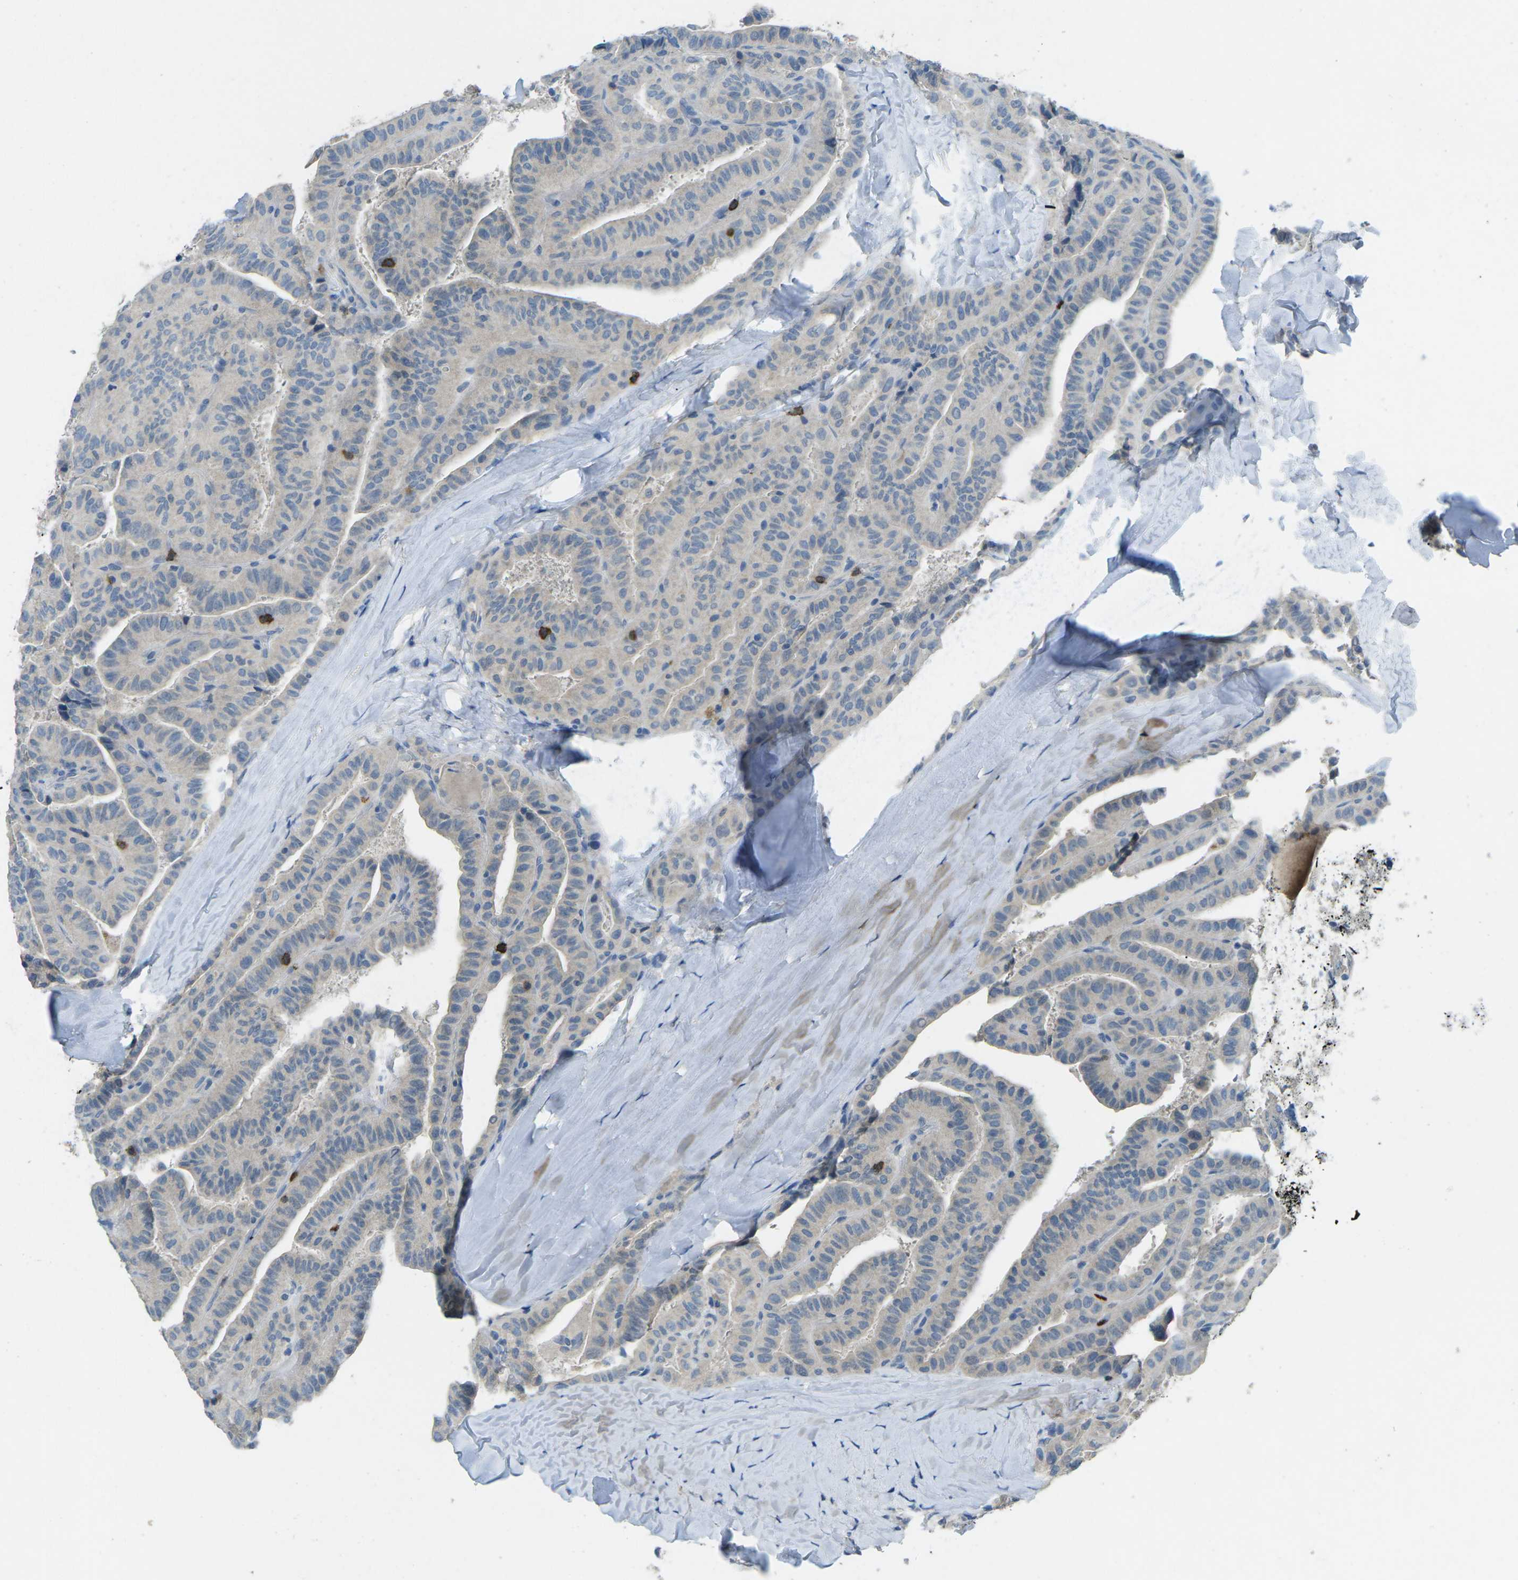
{"staining": {"intensity": "negative", "quantity": "none", "location": "none"}, "tissue": "thyroid cancer", "cell_type": "Tumor cells", "image_type": "cancer", "snomed": [{"axis": "morphology", "description": "Papillary adenocarcinoma, NOS"}, {"axis": "topography", "description": "Thyroid gland"}], "caption": "Tumor cells show no significant positivity in thyroid papillary adenocarcinoma.", "gene": "CD19", "patient": {"sex": "male", "age": 77}}